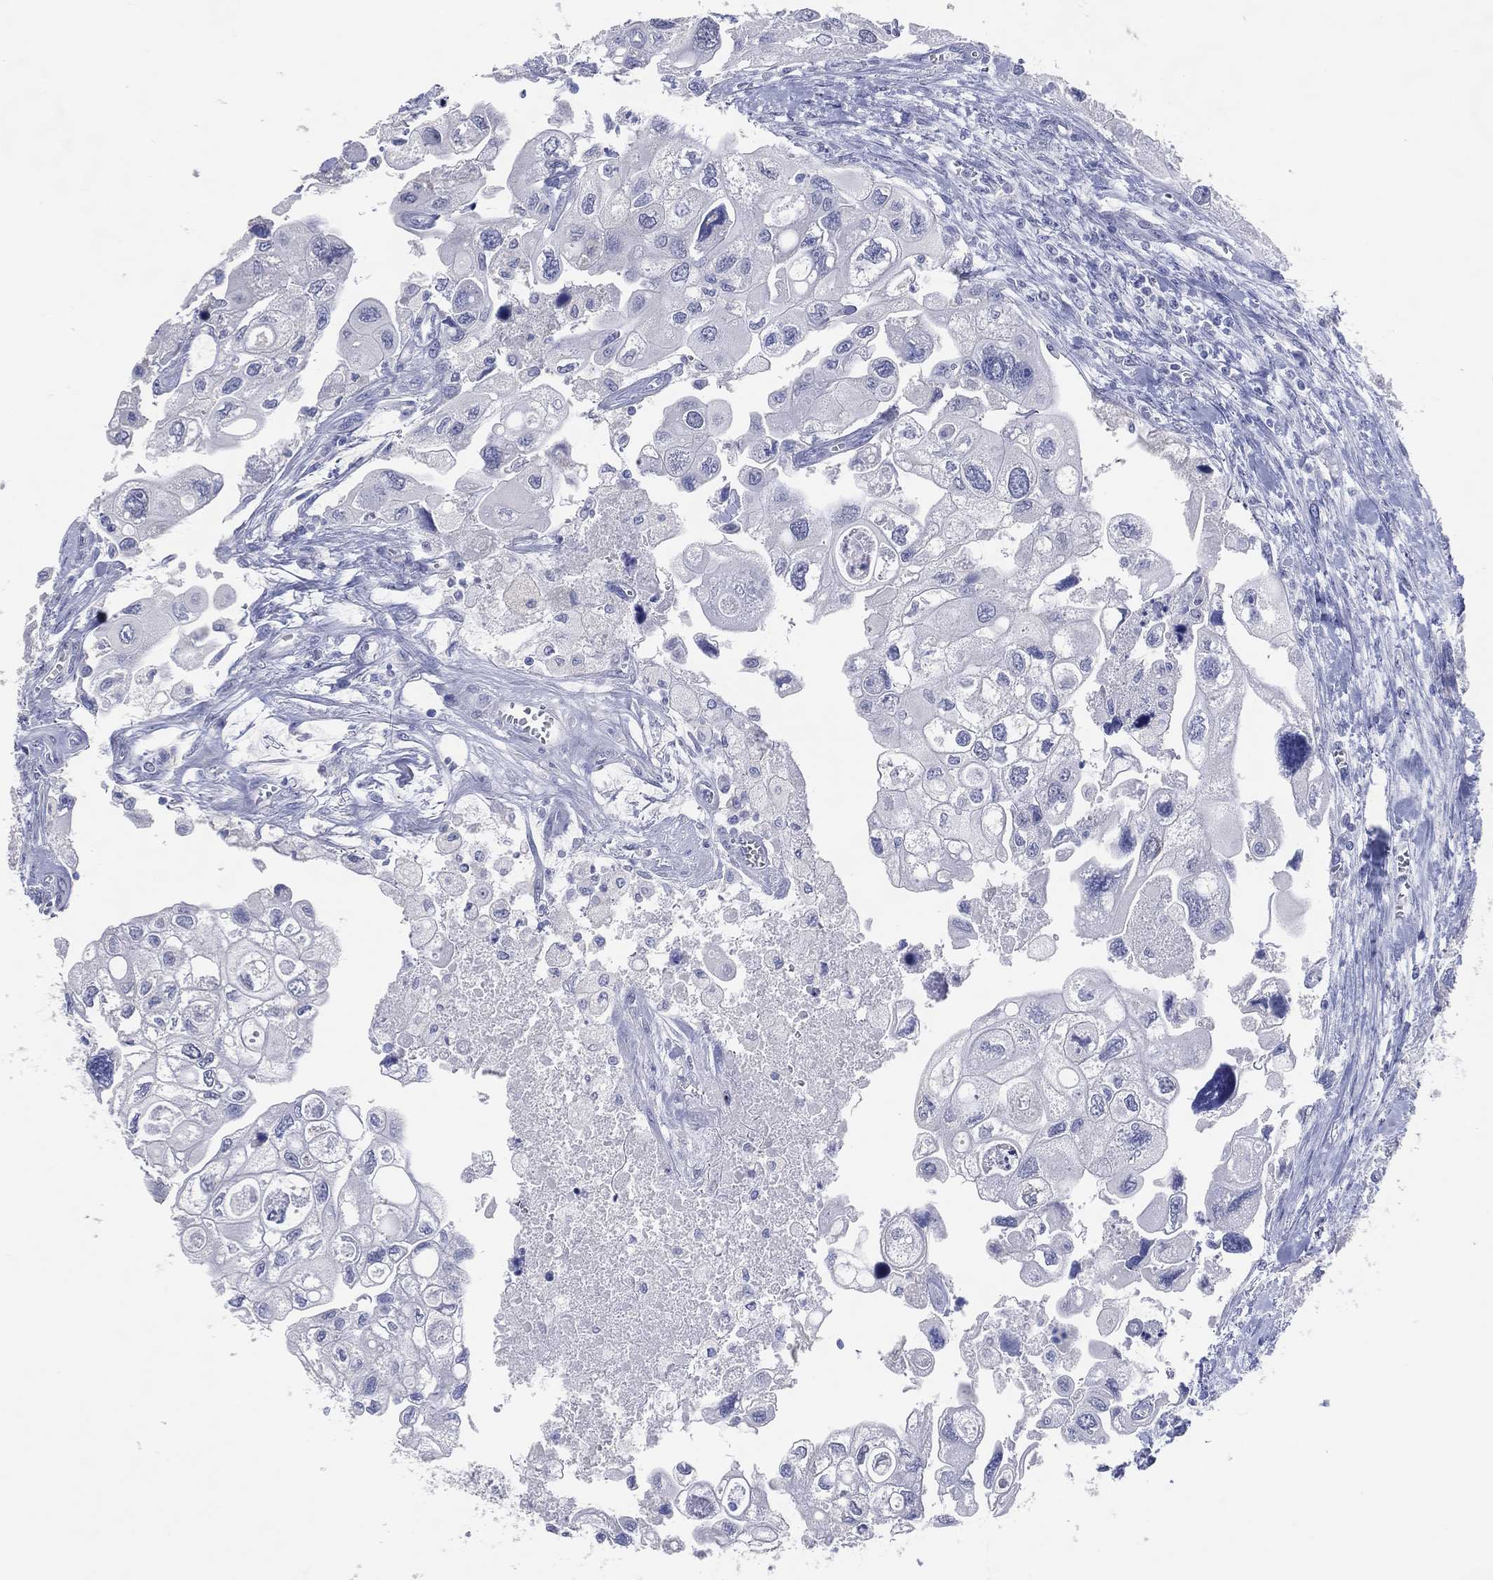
{"staining": {"intensity": "negative", "quantity": "none", "location": "none"}, "tissue": "urothelial cancer", "cell_type": "Tumor cells", "image_type": "cancer", "snomed": [{"axis": "morphology", "description": "Urothelial carcinoma, High grade"}, {"axis": "topography", "description": "Urinary bladder"}], "caption": "This is an immunohistochemistry (IHC) image of urothelial cancer. There is no expression in tumor cells.", "gene": "DNAH6", "patient": {"sex": "male", "age": 59}}